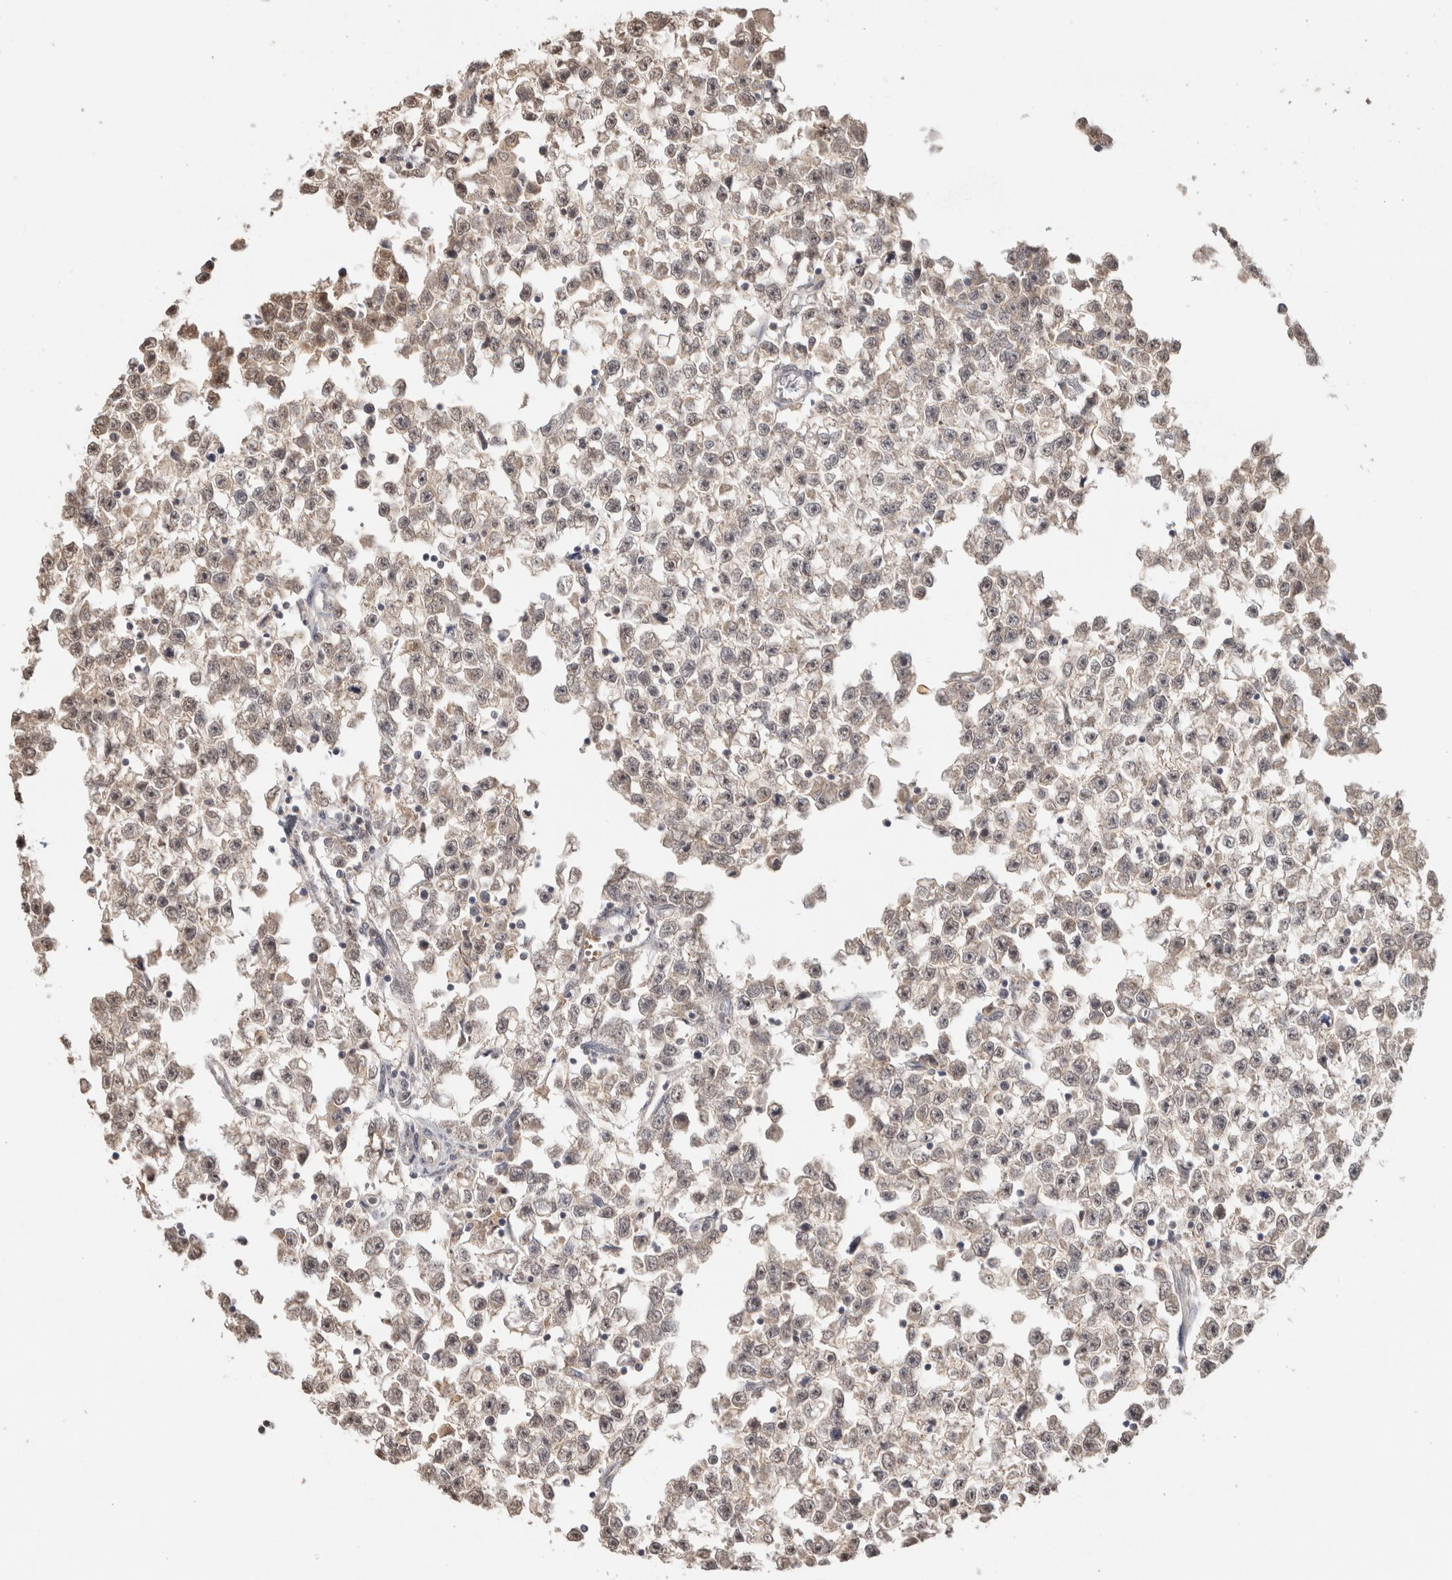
{"staining": {"intensity": "weak", "quantity": "25%-75%", "location": "cytoplasmic/membranous,nuclear"}, "tissue": "testis cancer", "cell_type": "Tumor cells", "image_type": "cancer", "snomed": [{"axis": "morphology", "description": "Seminoma, NOS"}, {"axis": "morphology", "description": "Carcinoma, Embryonal, NOS"}, {"axis": "topography", "description": "Testis"}], "caption": "Approximately 25%-75% of tumor cells in testis embryonal carcinoma exhibit weak cytoplasmic/membranous and nuclear protein positivity as visualized by brown immunohistochemical staining.", "gene": "FAM3A", "patient": {"sex": "male", "age": 51}}